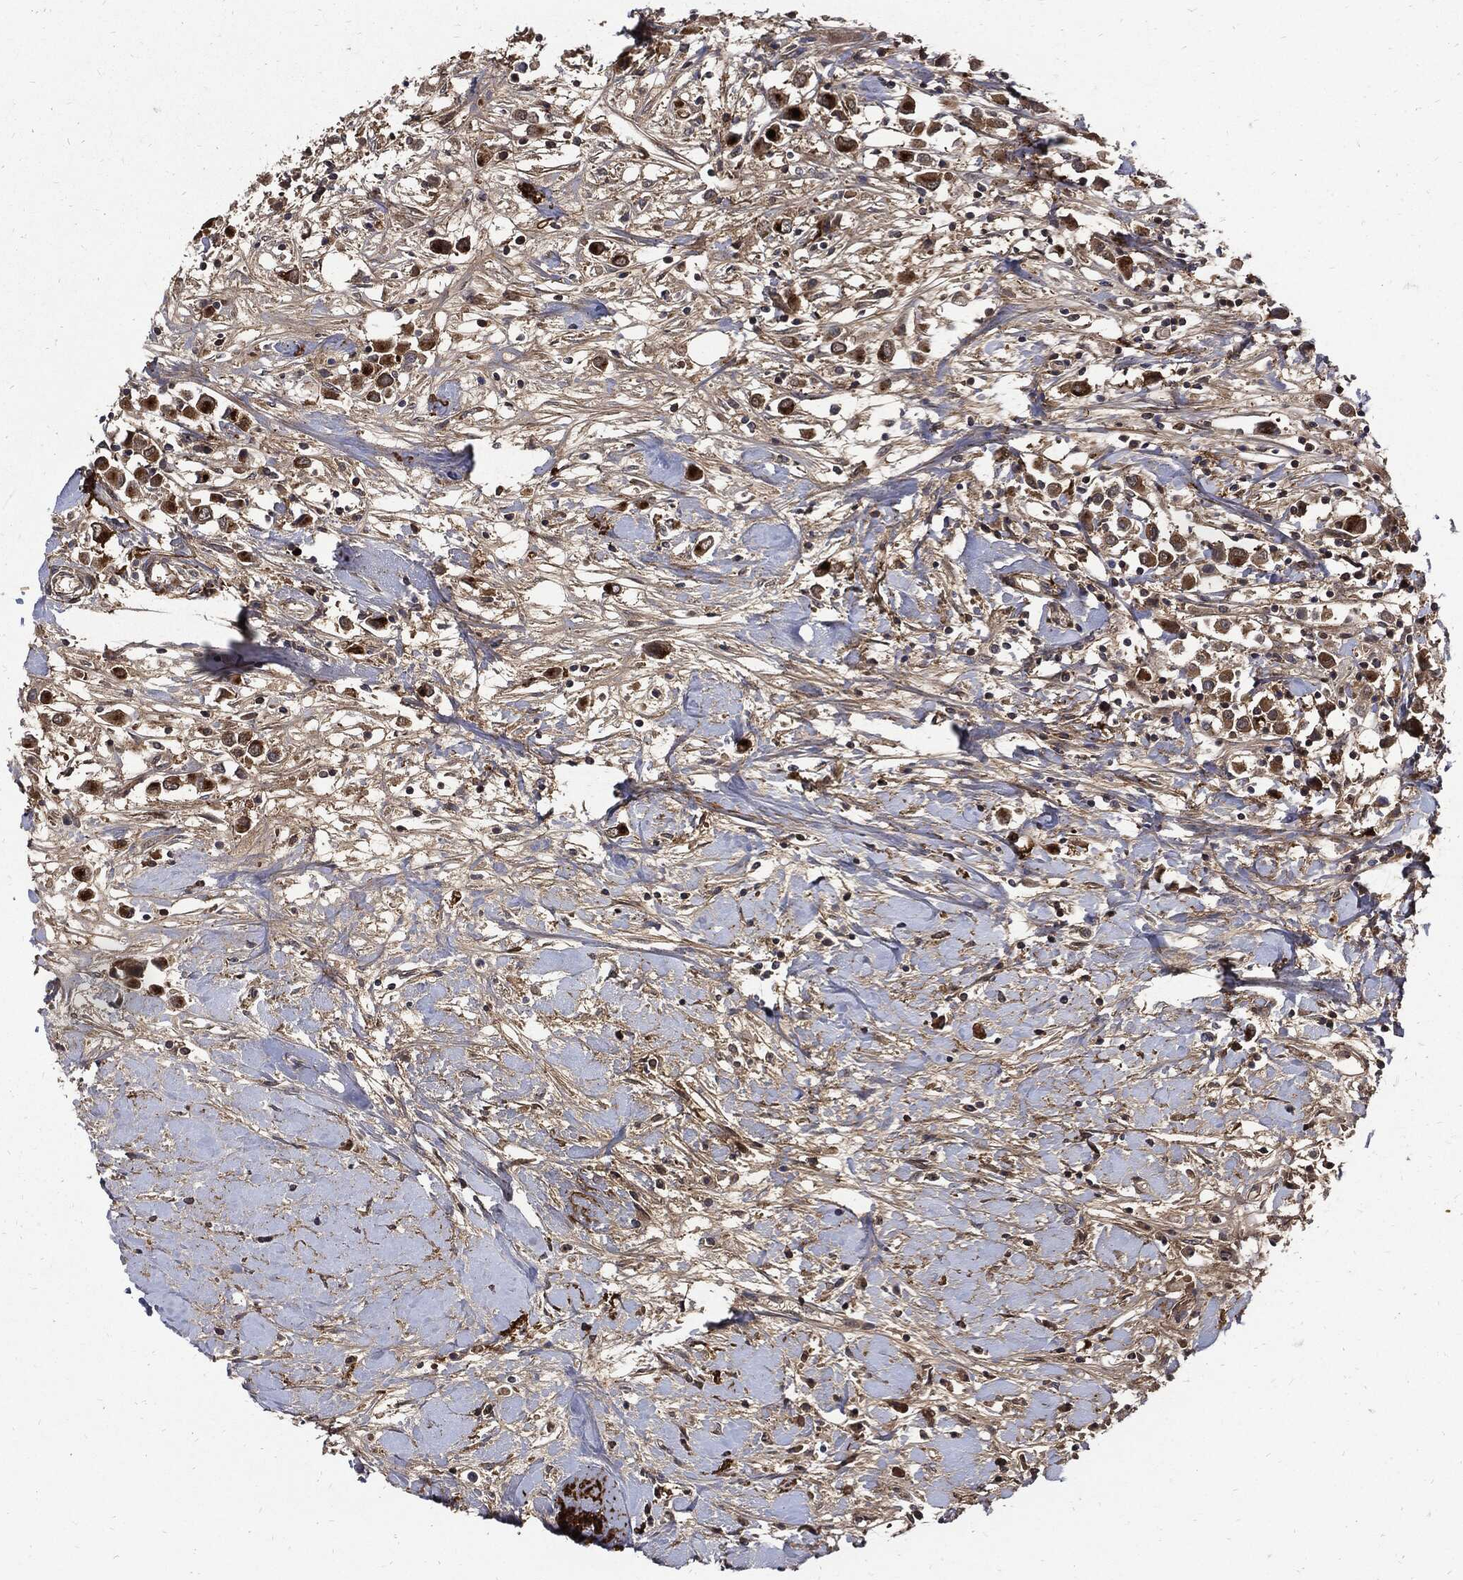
{"staining": {"intensity": "strong", "quantity": ">75%", "location": "cytoplasmic/membranous"}, "tissue": "breast cancer", "cell_type": "Tumor cells", "image_type": "cancer", "snomed": [{"axis": "morphology", "description": "Duct carcinoma"}, {"axis": "topography", "description": "Breast"}], "caption": "Protein staining demonstrates strong cytoplasmic/membranous staining in about >75% of tumor cells in infiltrating ductal carcinoma (breast). (Stains: DAB (3,3'-diaminobenzidine) in brown, nuclei in blue, Microscopy: brightfield microscopy at high magnification).", "gene": "CLU", "patient": {"sex": "female", "age": 61}}